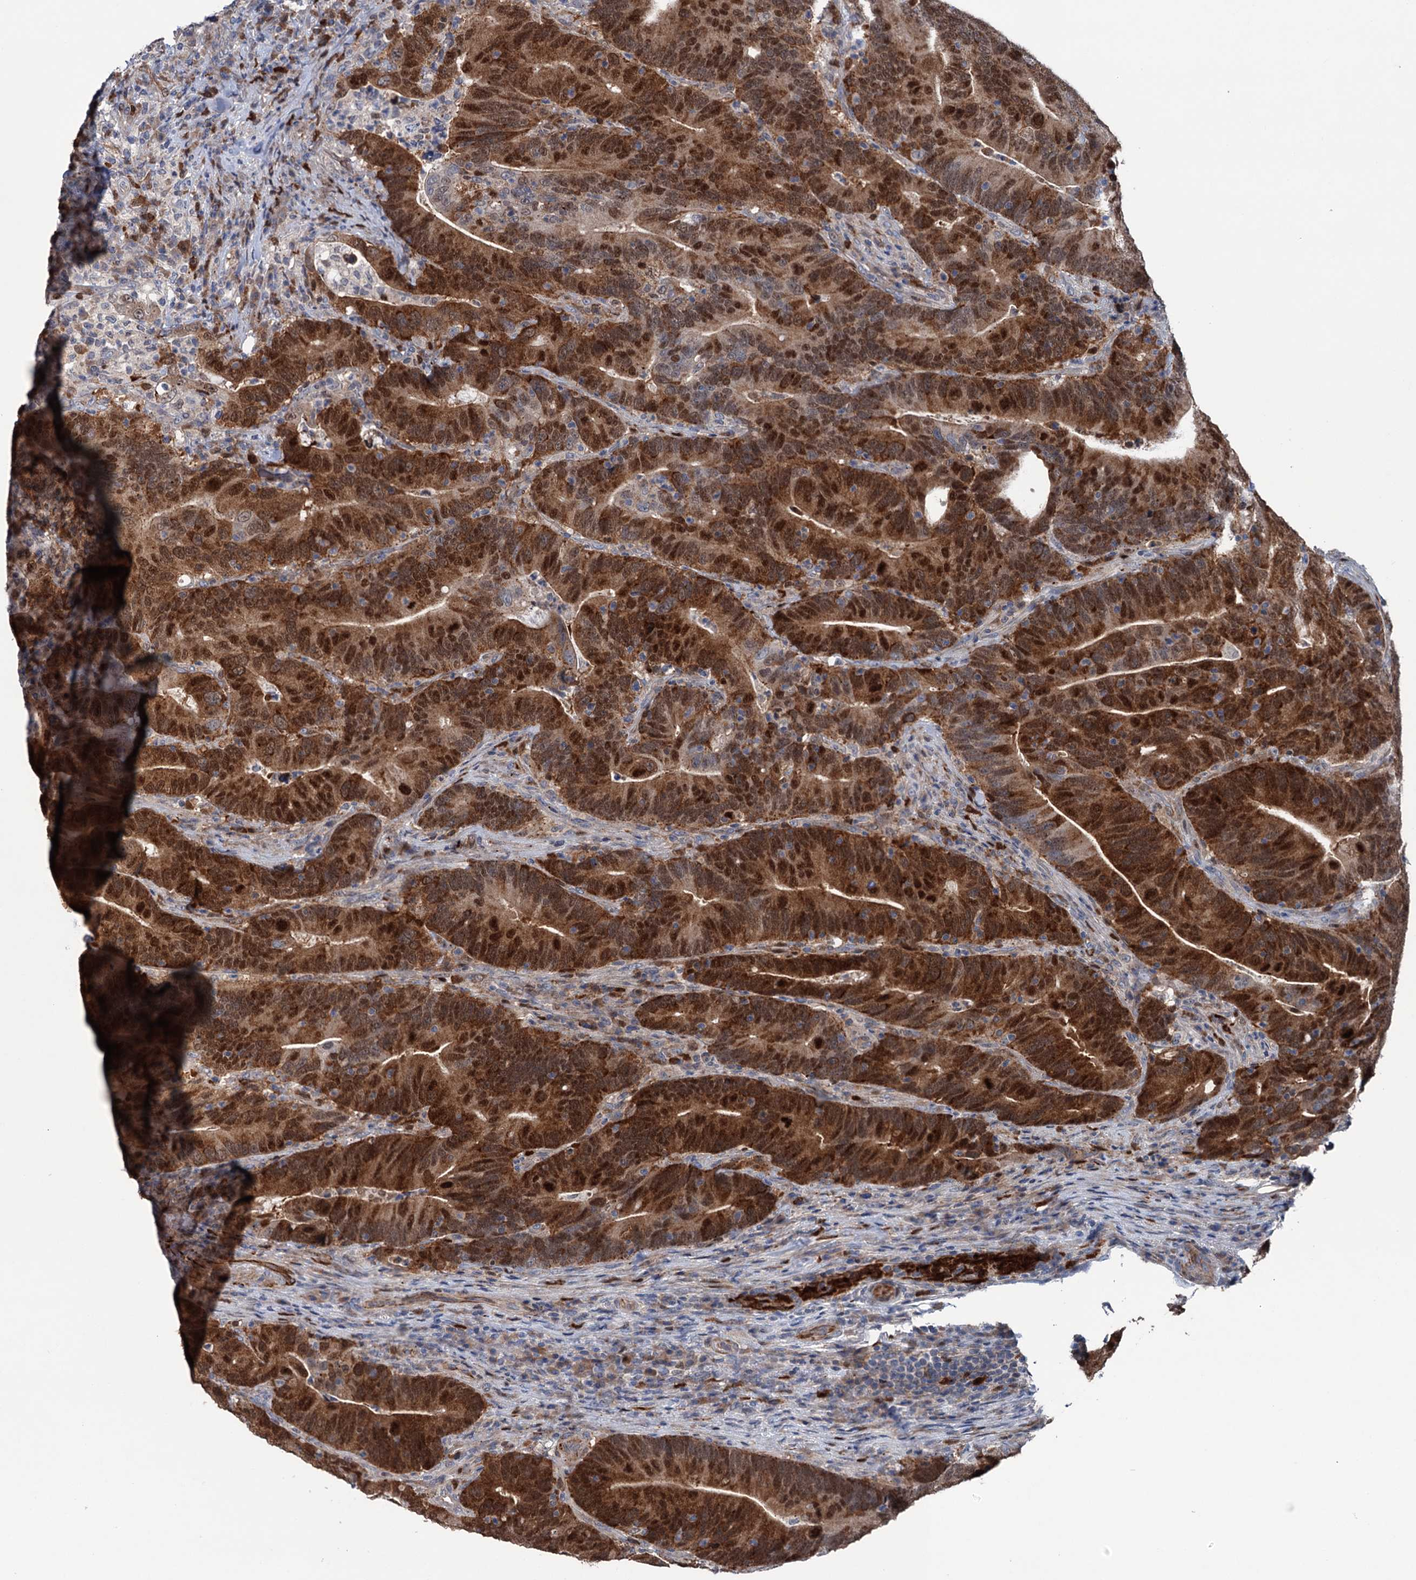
{"staining": {"intensity": "strong", "quantity": ">75%", "location": "cytoplasmic/membranous,nuclear"}, "tissue": "colorectal cancer", "cell_type": "Tumor cells", "image_type": "cancer", "snomed": [{"axis": "morphology", "description": "Adenocarcinoma, NOS"}, {"axis": "topography", "description": "Colon"}], "caption": "A photomicrograph of human colorectal adenocarcinoma stained for a protein exhibits strong cytoplasmic/membranous and nuclear brown staining in tumor cells. (IHC, brightfield microscopy, high magnification).", "gene": "NCAPD2", "patient": {"sex": "female", "age": 66}}